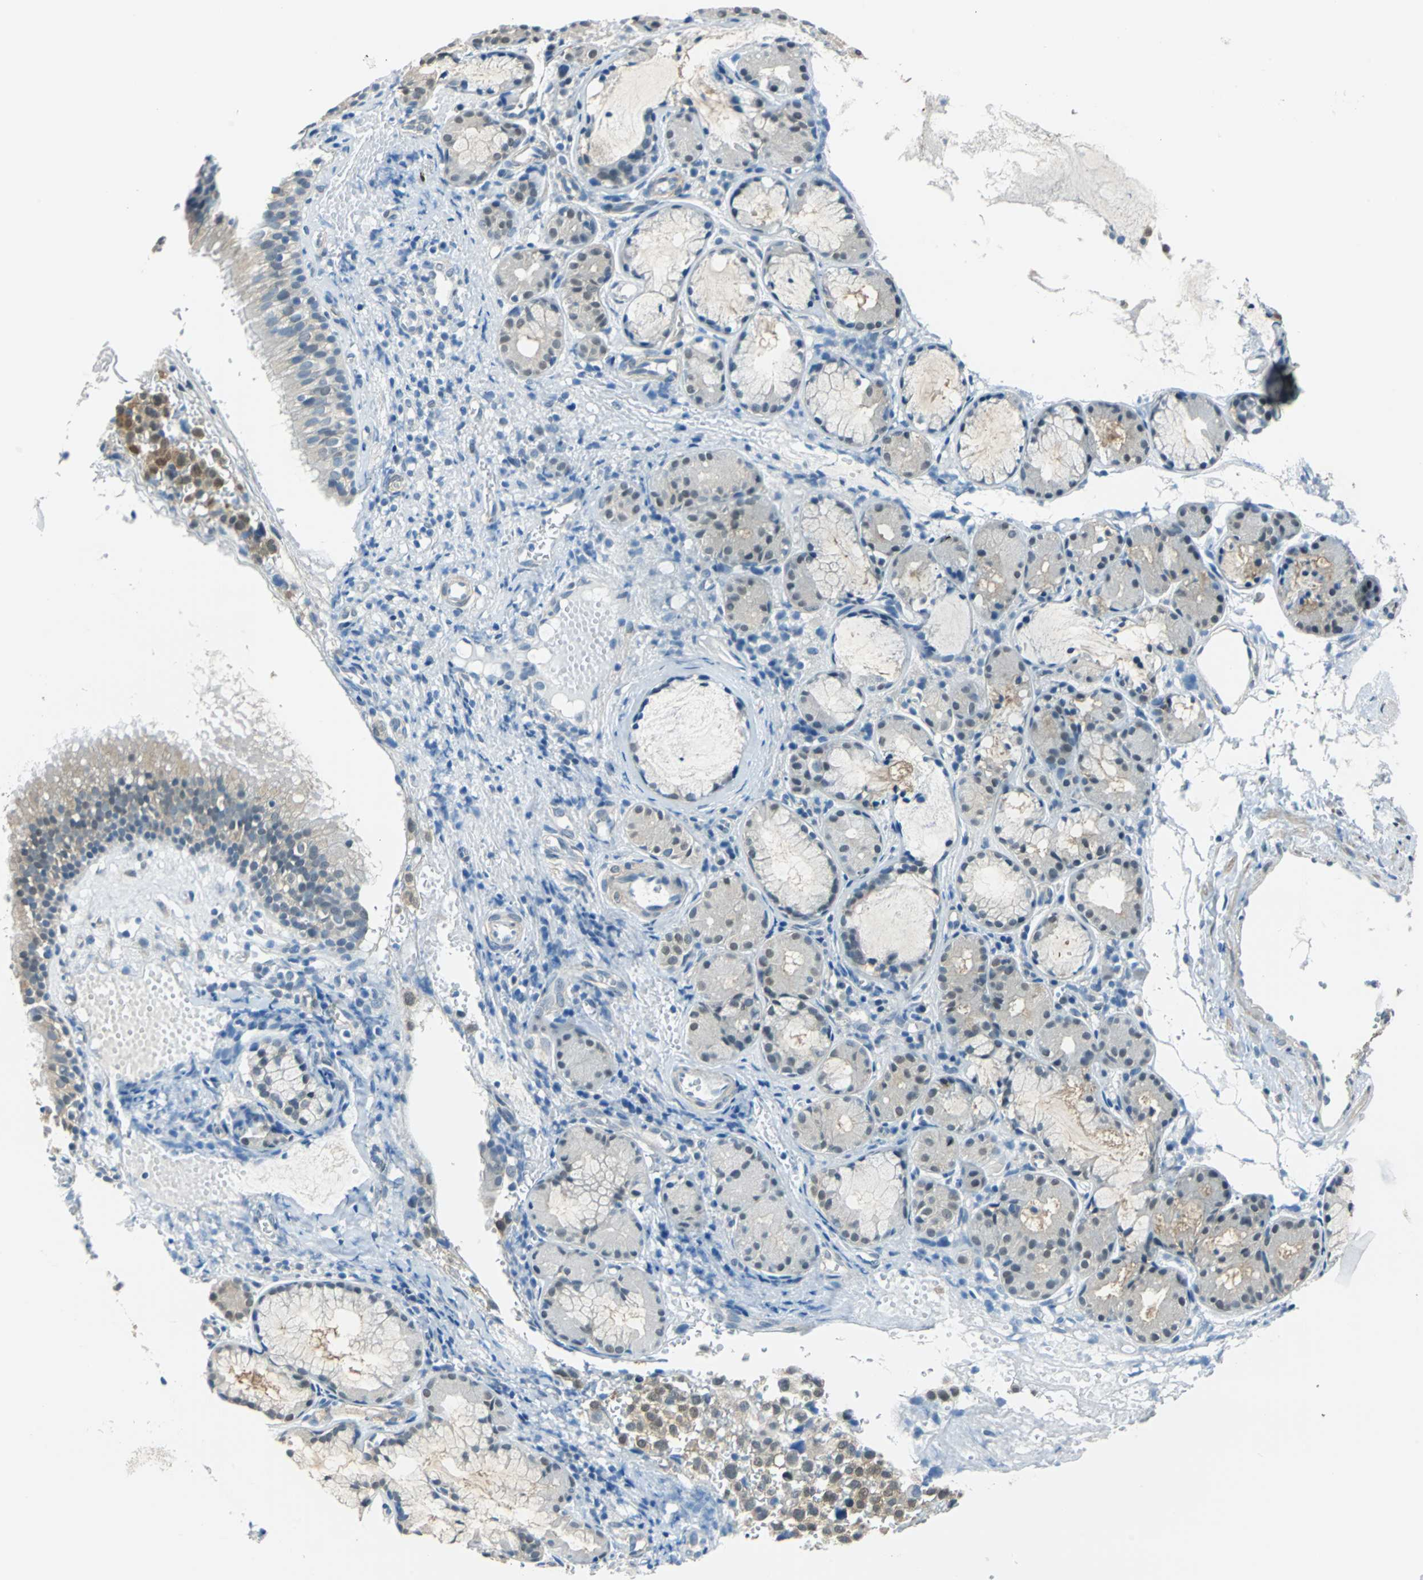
{"staining": {"intensity": "weak", "quantity": "25%-75%", "location": "cytoplasmic/membranous"}, "tissue": "nasopharynx", "cell_type": "Respiratory epithelial cells", "image_type": "normal", "snomed": [{"axis": "morphology", "description": "Normal tissue, NOS"}, {"axis": "morphology", "description": "Inflammation, NOS"}, {"axis": "topography", "description": "Nasopharynx"}], "caption": "Immunohistochemistry (IHC) histopathology image of unremarkable human nasopharynx stained for a protein (brown), which demonstrates low levels of weak cytoplasmic/membranous positivity in approximately 25%-75% of respiratory epithelial cells.", "gene": "FKBP4", "patient": {"sex": "female", "age": 55}}